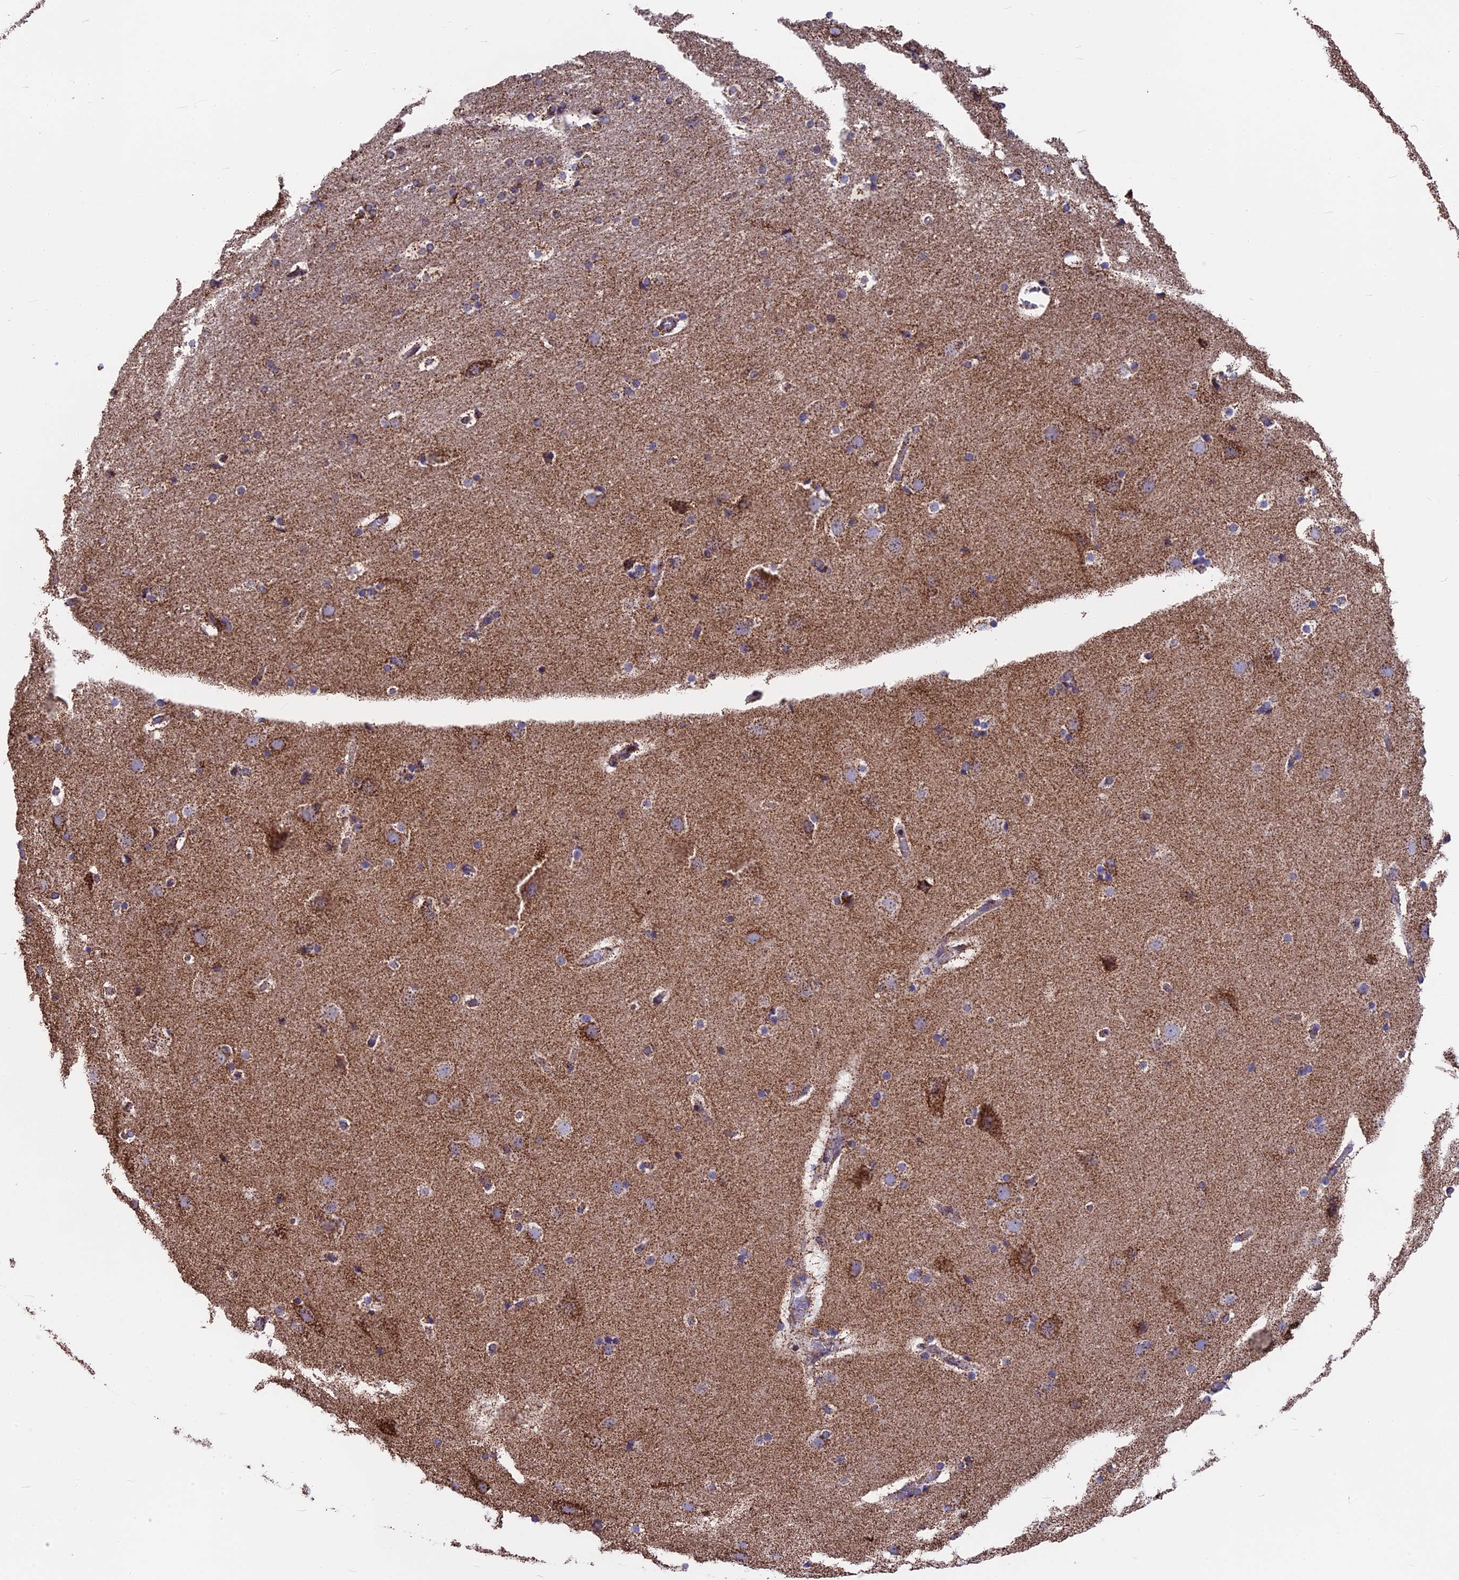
{"staining": {"intensity": "moderate", "quantity": ">75%", "location": "cytoplasmic/membranous"}, "tissue": "cerebral cortex", "cell_type": "Endothelial cells", "image_type": "normal", "snomed": [{"axis": "morphology", "description": "Normal tissue, NOS"}, {"axis": "topography", "description": "Cerebral cortex"}], "caption": "Cerebral cortex stained for a protein (brown) displays moderate cytoplasmic/membranous positive expression in about >75% of endothelial cells.", "gene": "CS", "patient": {"sex": "male", "age": 57}}